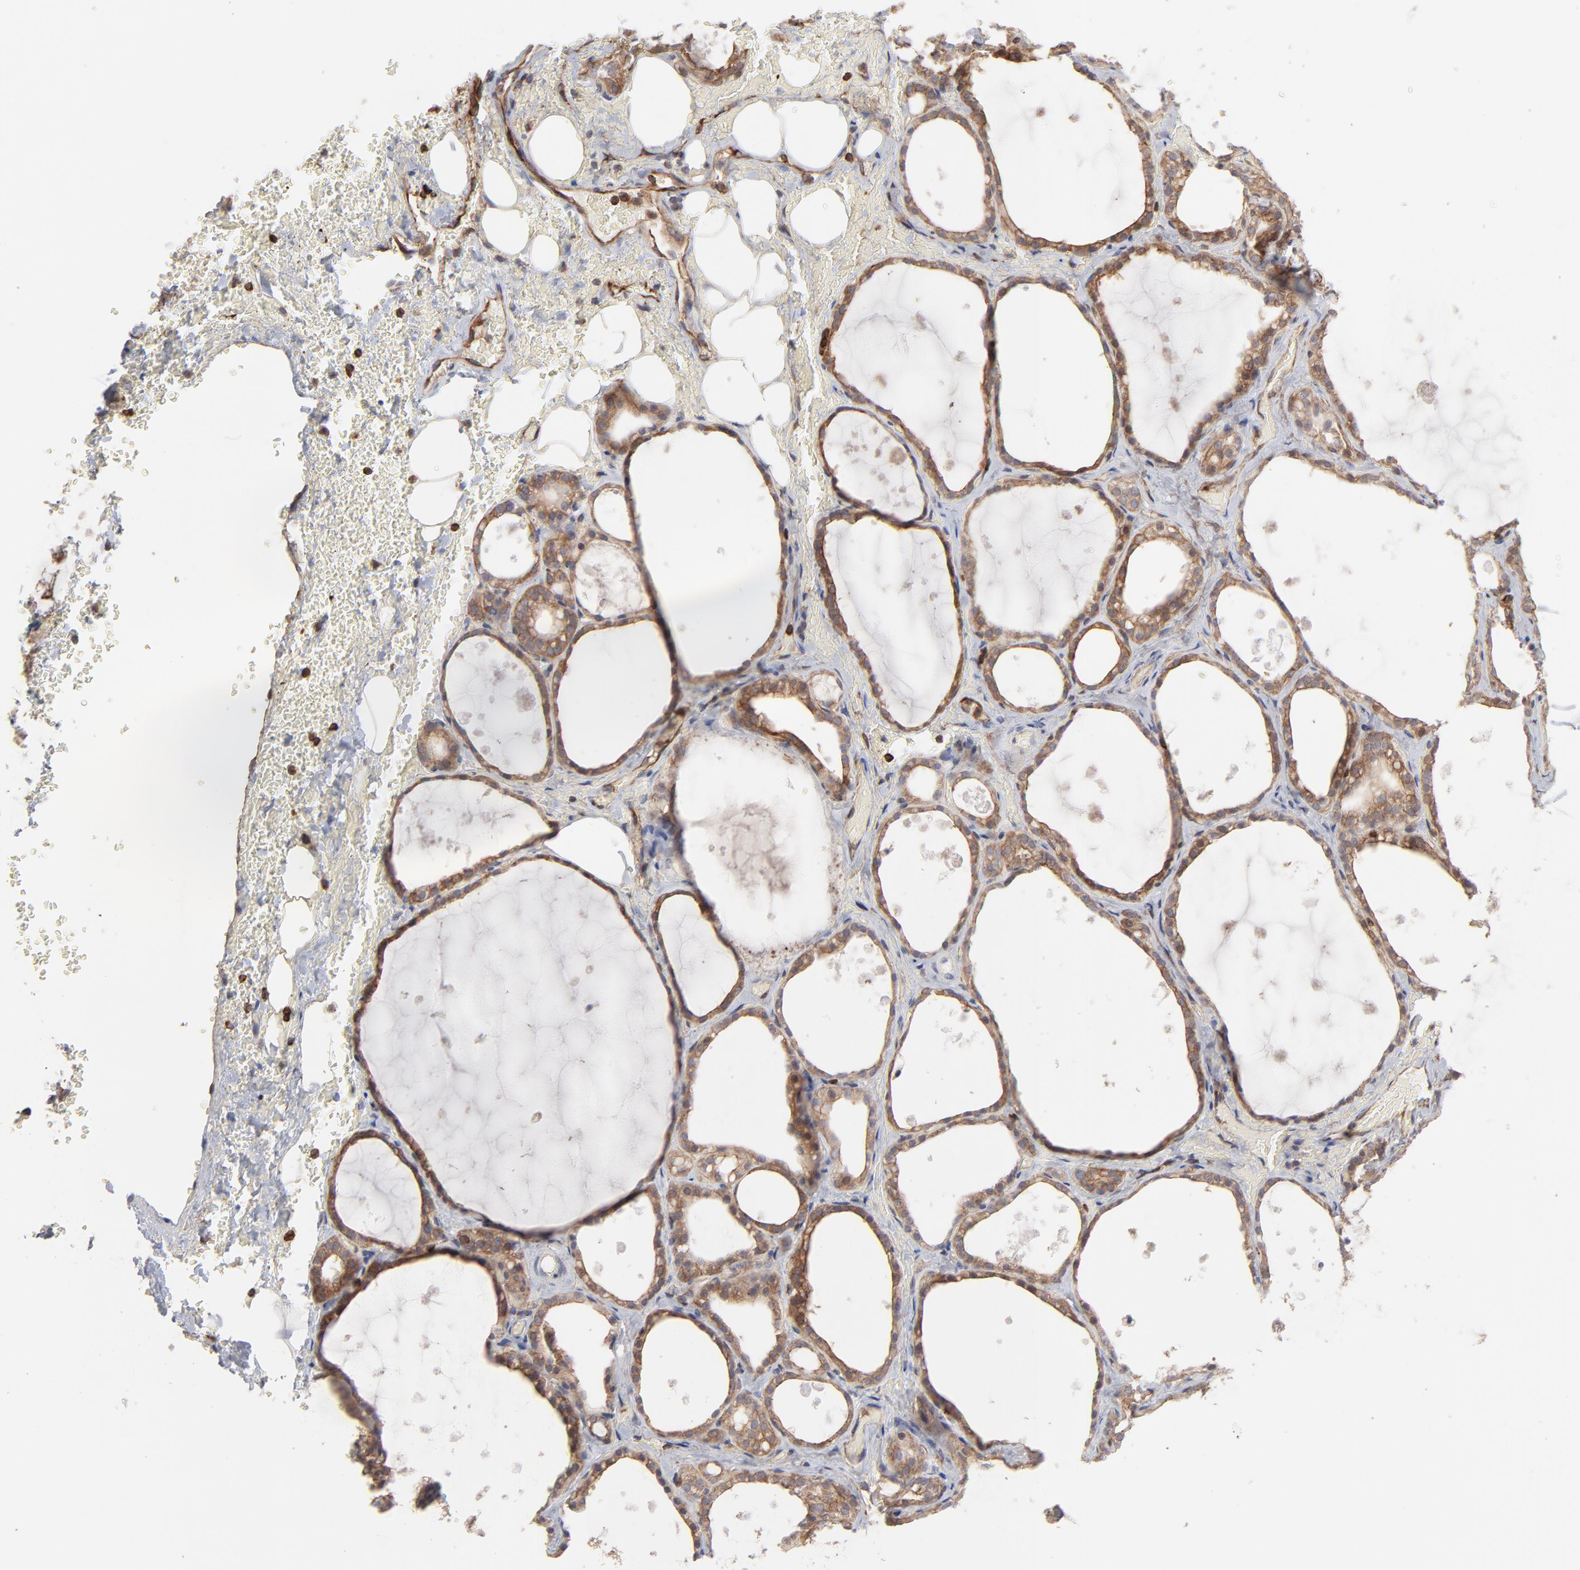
{"staining": {"intensity": "moderate", "quantity": ">75%", "location": "cytoplasmic/membranous"}, "tissue": "thyroid gland", "cell_type": "Glandular cells", "image_type": "normal", "snomed": [{"axis": "morphology", "description": "Normal tissue, NOS"}, {"axis": "topography", "description": "Thyroid gland"}], "caption": "Moderate cytoplasmic/membranous expression is seen in approximately >75% of glandular cells in benign thyroid gland.", "gene": "PXN", "patient": {"sex": "male", "age": 61}}